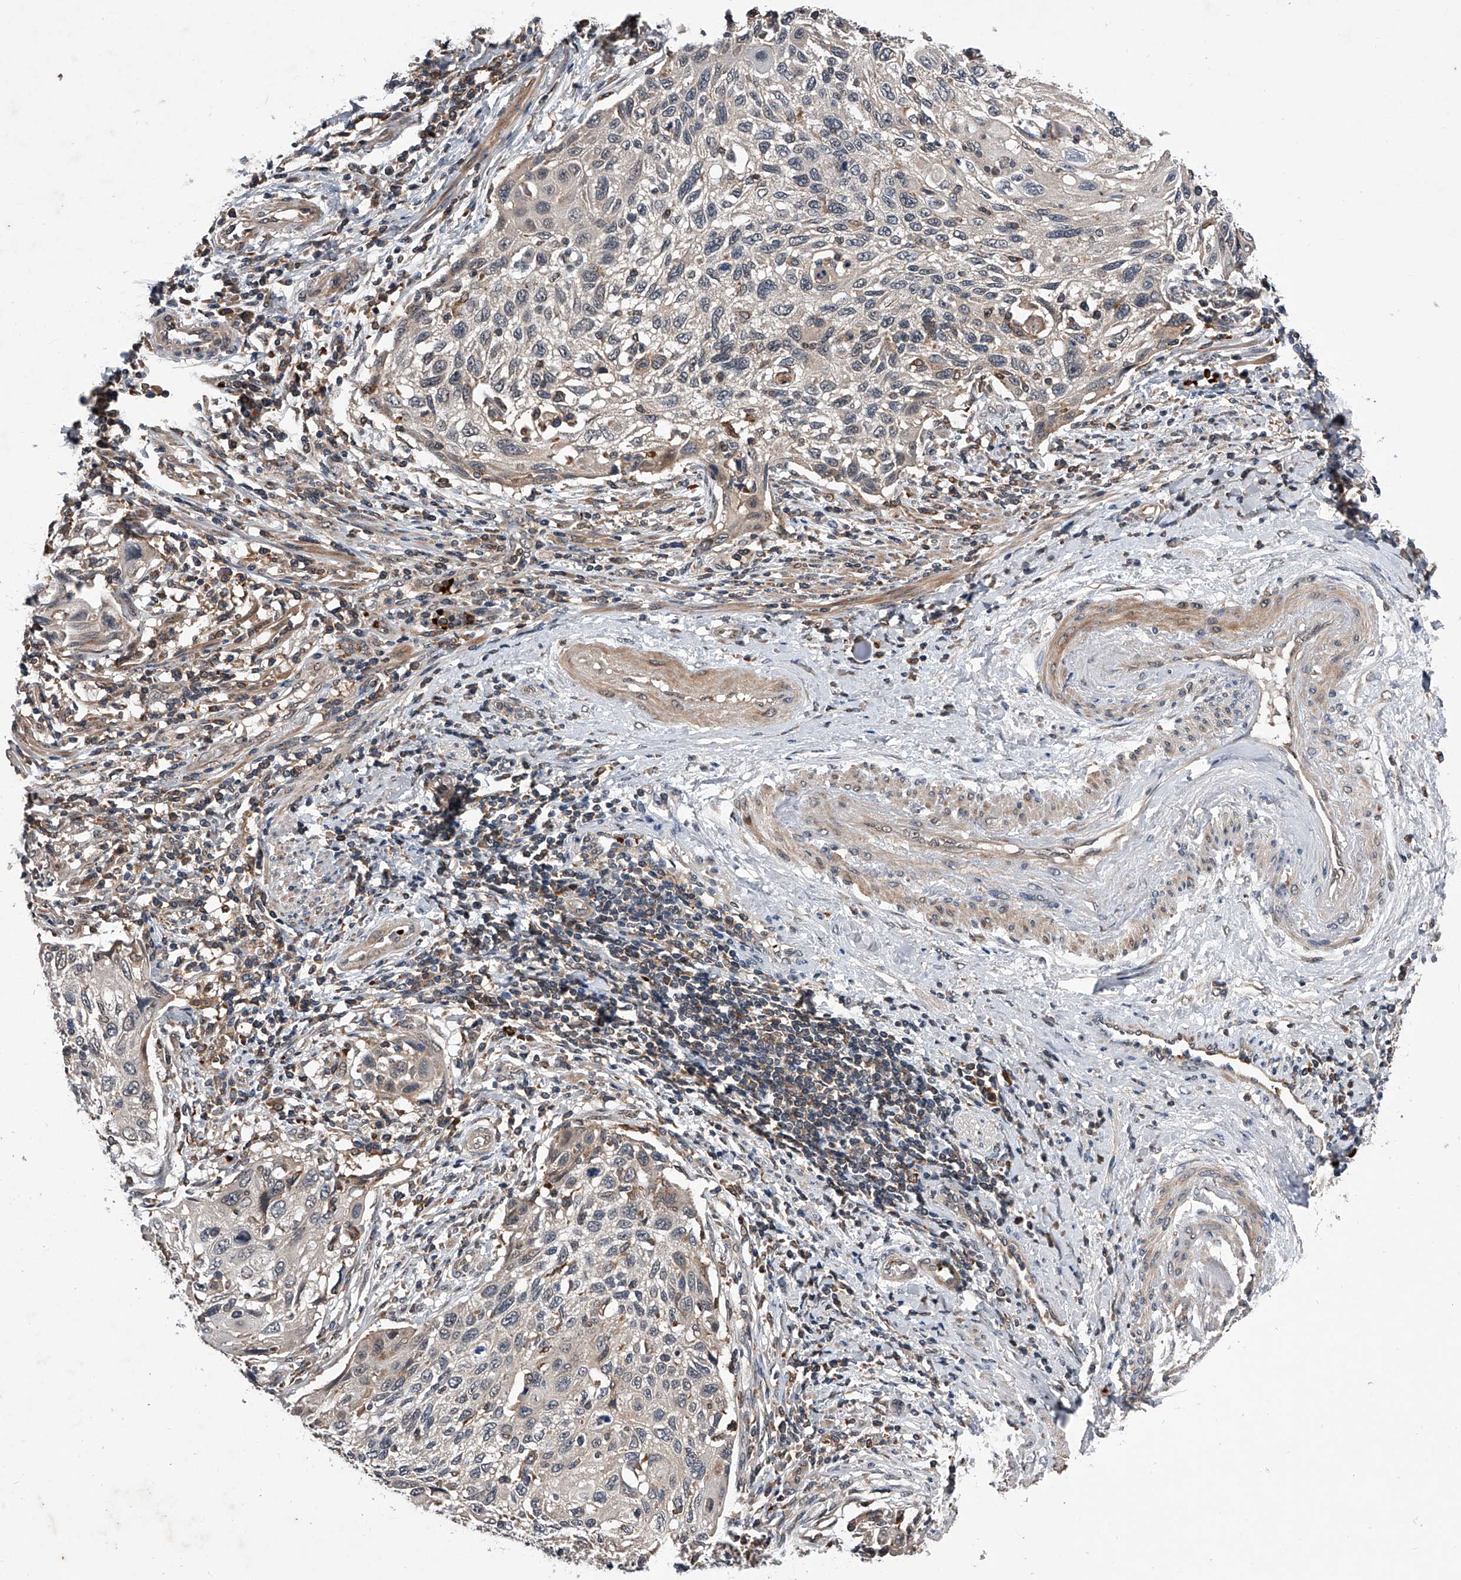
{"staining": {"intensity": "negative", "quantity": "none", "location": "none"}, "tissue": "cervical cancer", "cell_type": "Tumor cells", "image_type": "cancer", "snomed": [{"axis": "morphology", "description": "Squamous cell carcinoma, NOS"}, {"axis": "topography", "description": "Cervix"}], "caption": "This photomicrograph is of squamous cell carcinoma (cervical) stained with immunohistochemistry (IHC) to label a protein in brown with the nuclei are counter-stained blue. There is no staining in tumor cells.", "gene": "ZNF30", "patient": {"sex": "female", "age": 70}}